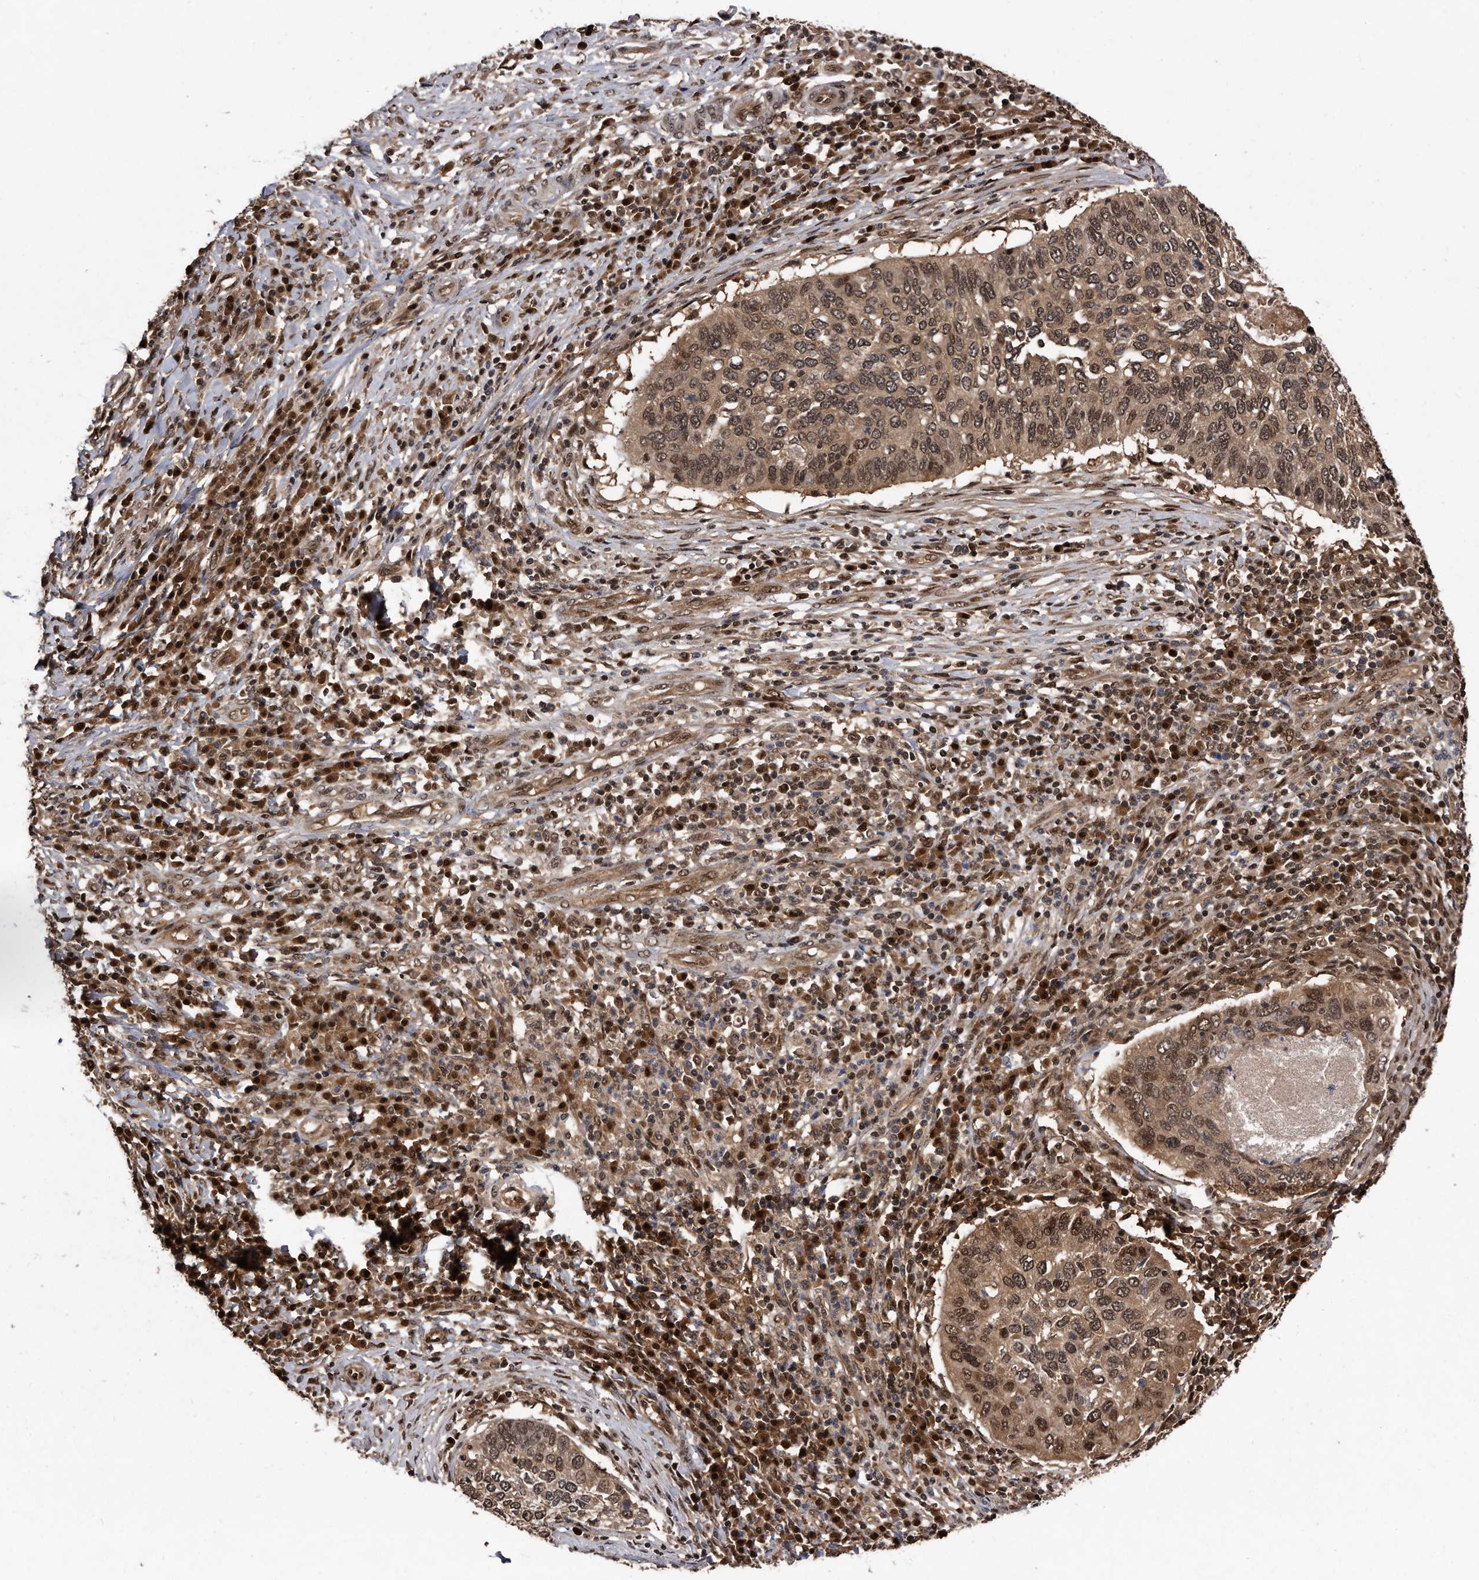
{"staining": {"intensity": "moderate", "quantity": ">75%", "location": "cytoplasmic/membranous,nuclear"}, "tissue": "cervical cancer", "cell_type": "Tumor cells", "image_type": "cancer", "snomed": [{"axis": "morphology", "description": "Squamous cell carcinoma, NOS"}, {"axis": "topography", "description": "Cervix"}], "caption": "Protein staining of squamous cell carcinoma (cervical) tissue displays moderate cytoplasmic/membranous and nuclear staining in about >75% of tumor cells.", "gene": "RAD23B", "patient": {"sex": "female", "age": 38}}